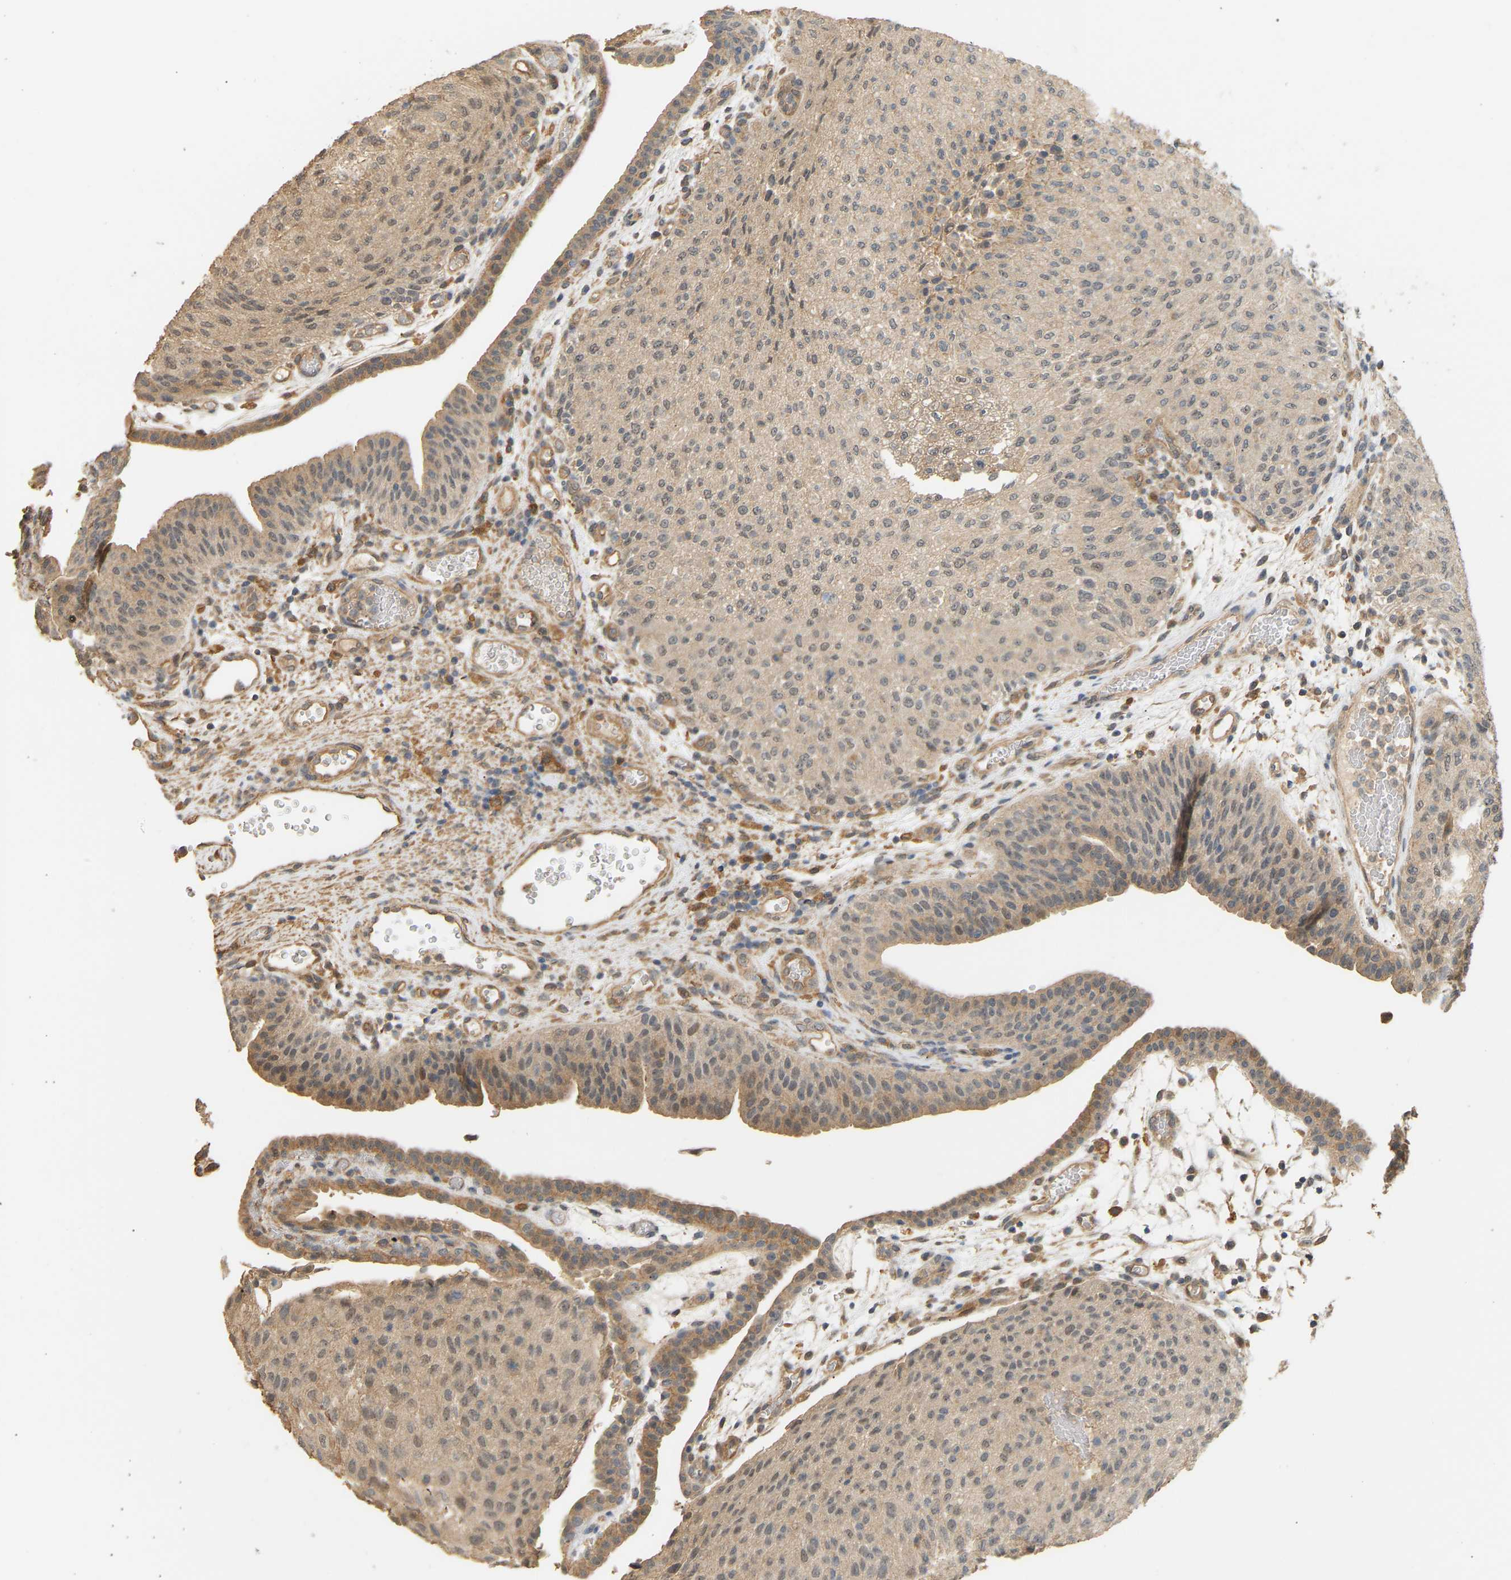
{"staining": {"intensity": "moderate", "quantity": "25%-75%", "location": "cytoplasmic/membranous,nuclear"}, "tissue": "urothelial cancer", "cell_type": "Tumor cells", "image_type": "cancer", "snomed": [{"axis": "morphology", "description": "Urothelial carcinoma, Low grade"}, {"axis": "morphology", "description": "Urothelial carcinoma, High grade"}, {"axis": "topography", "description": "Urinary bladder"}], "caption": "IHC of urothelial cancer shows medium levels of moderate cytoplasmic/membranous and nuclear staining in approximately 25%-75% of tumor cells. (DAB (3,3'-diaminobenzidine) = brown stain, brightfield microscopy at high magnification).", "gene": "RGL1", "patient": {"sex": "male", "age": 35}}